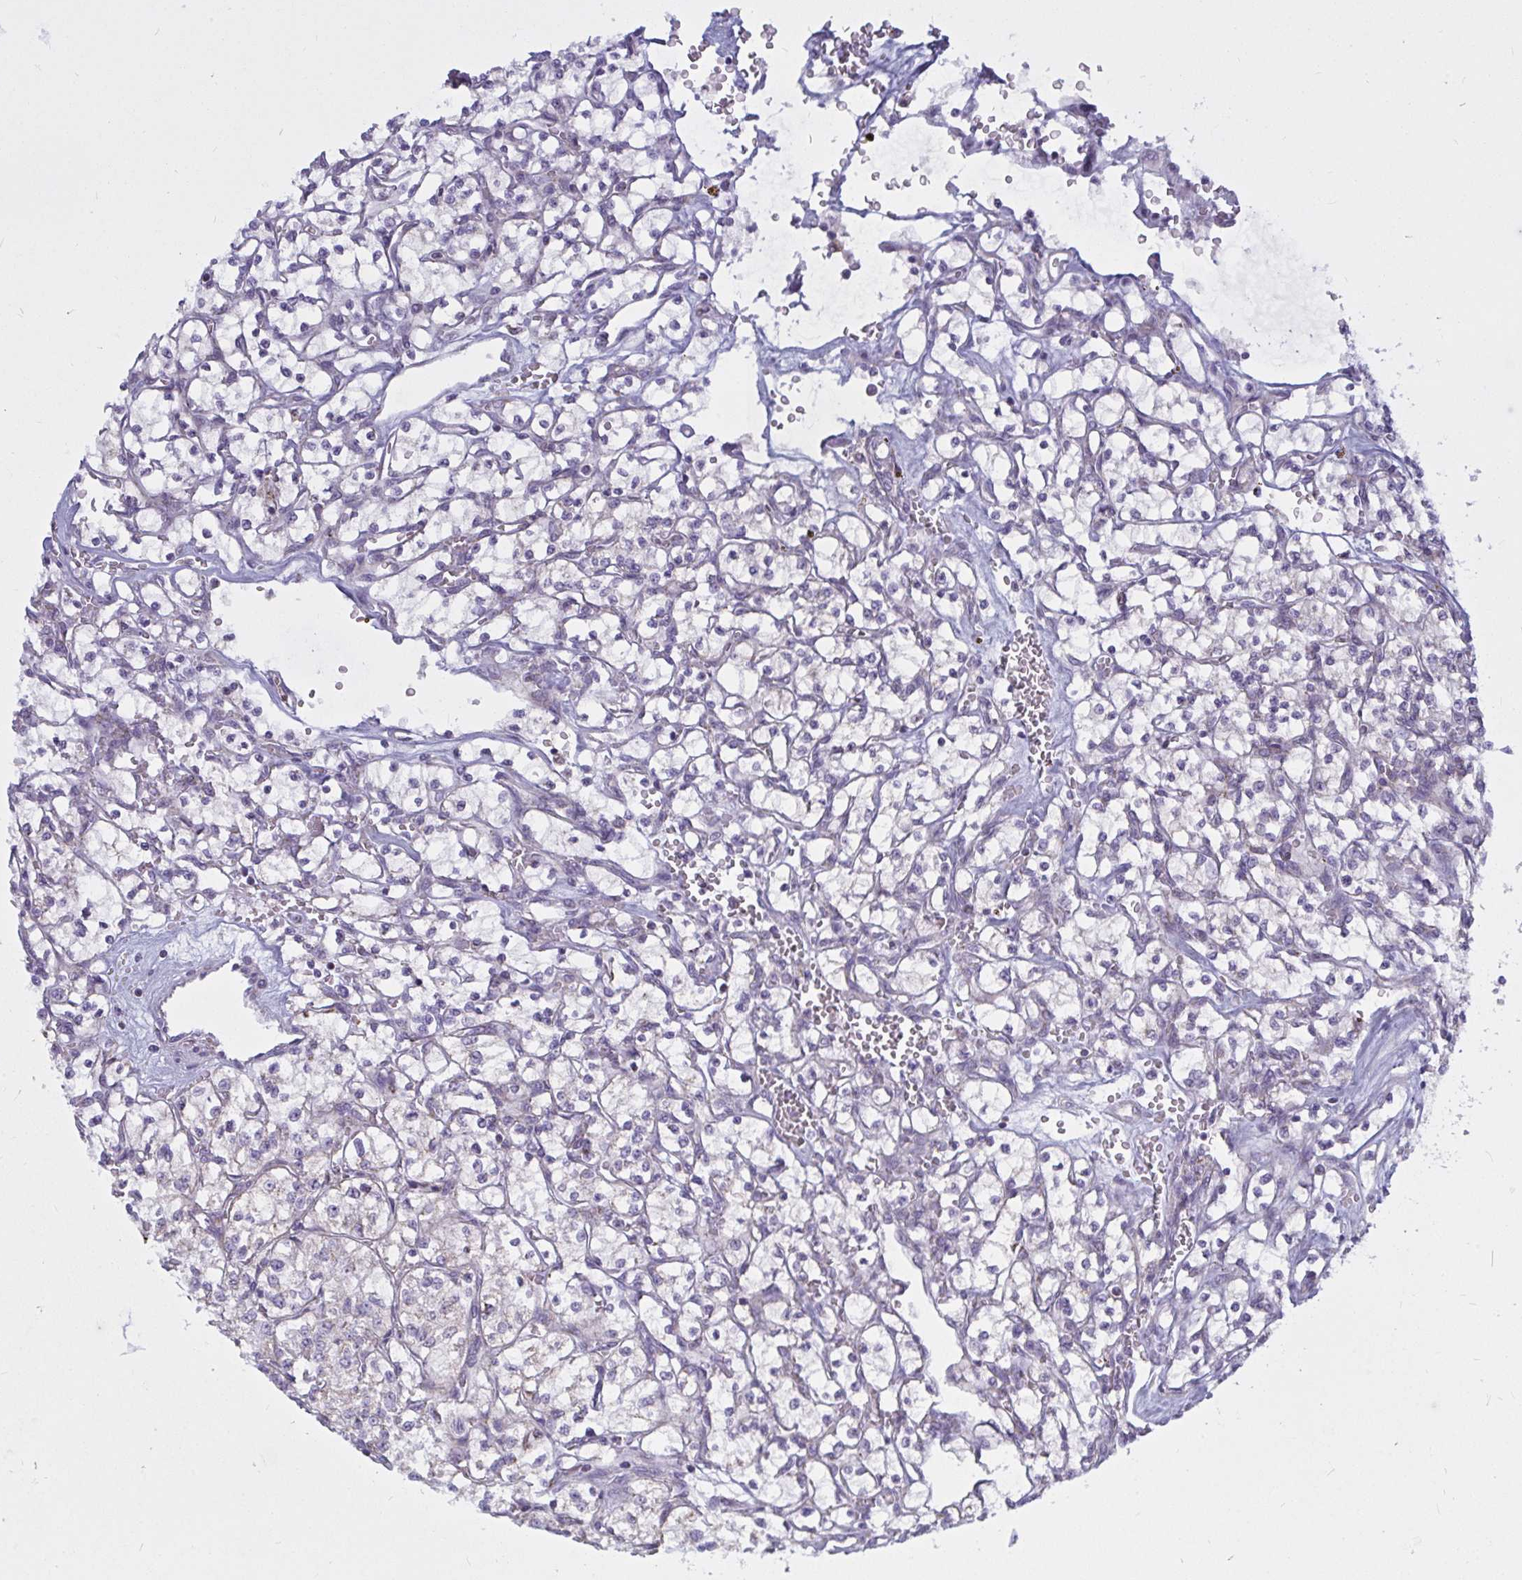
{"staining": {"intensity": "negative", "quantity": "none", "location": "none"}, "tissue": "renal cancer", "cell_type": "Tumor cells", "image_type": "cancer", "snomed": [{"axis": "morphology", "description": "Adenocarcinoma, NOS"}, {"axis": "topography", "description": "Kidney"}], "caption": "This photomicrograph is of renal cancer stained with immunohistochemistry to label a protein in brown with the nuclei are counter-stained blue. There is no staining in tumor cells.", "gene": "ATG9A", "patient": {"sex": "female", "age": 64}}